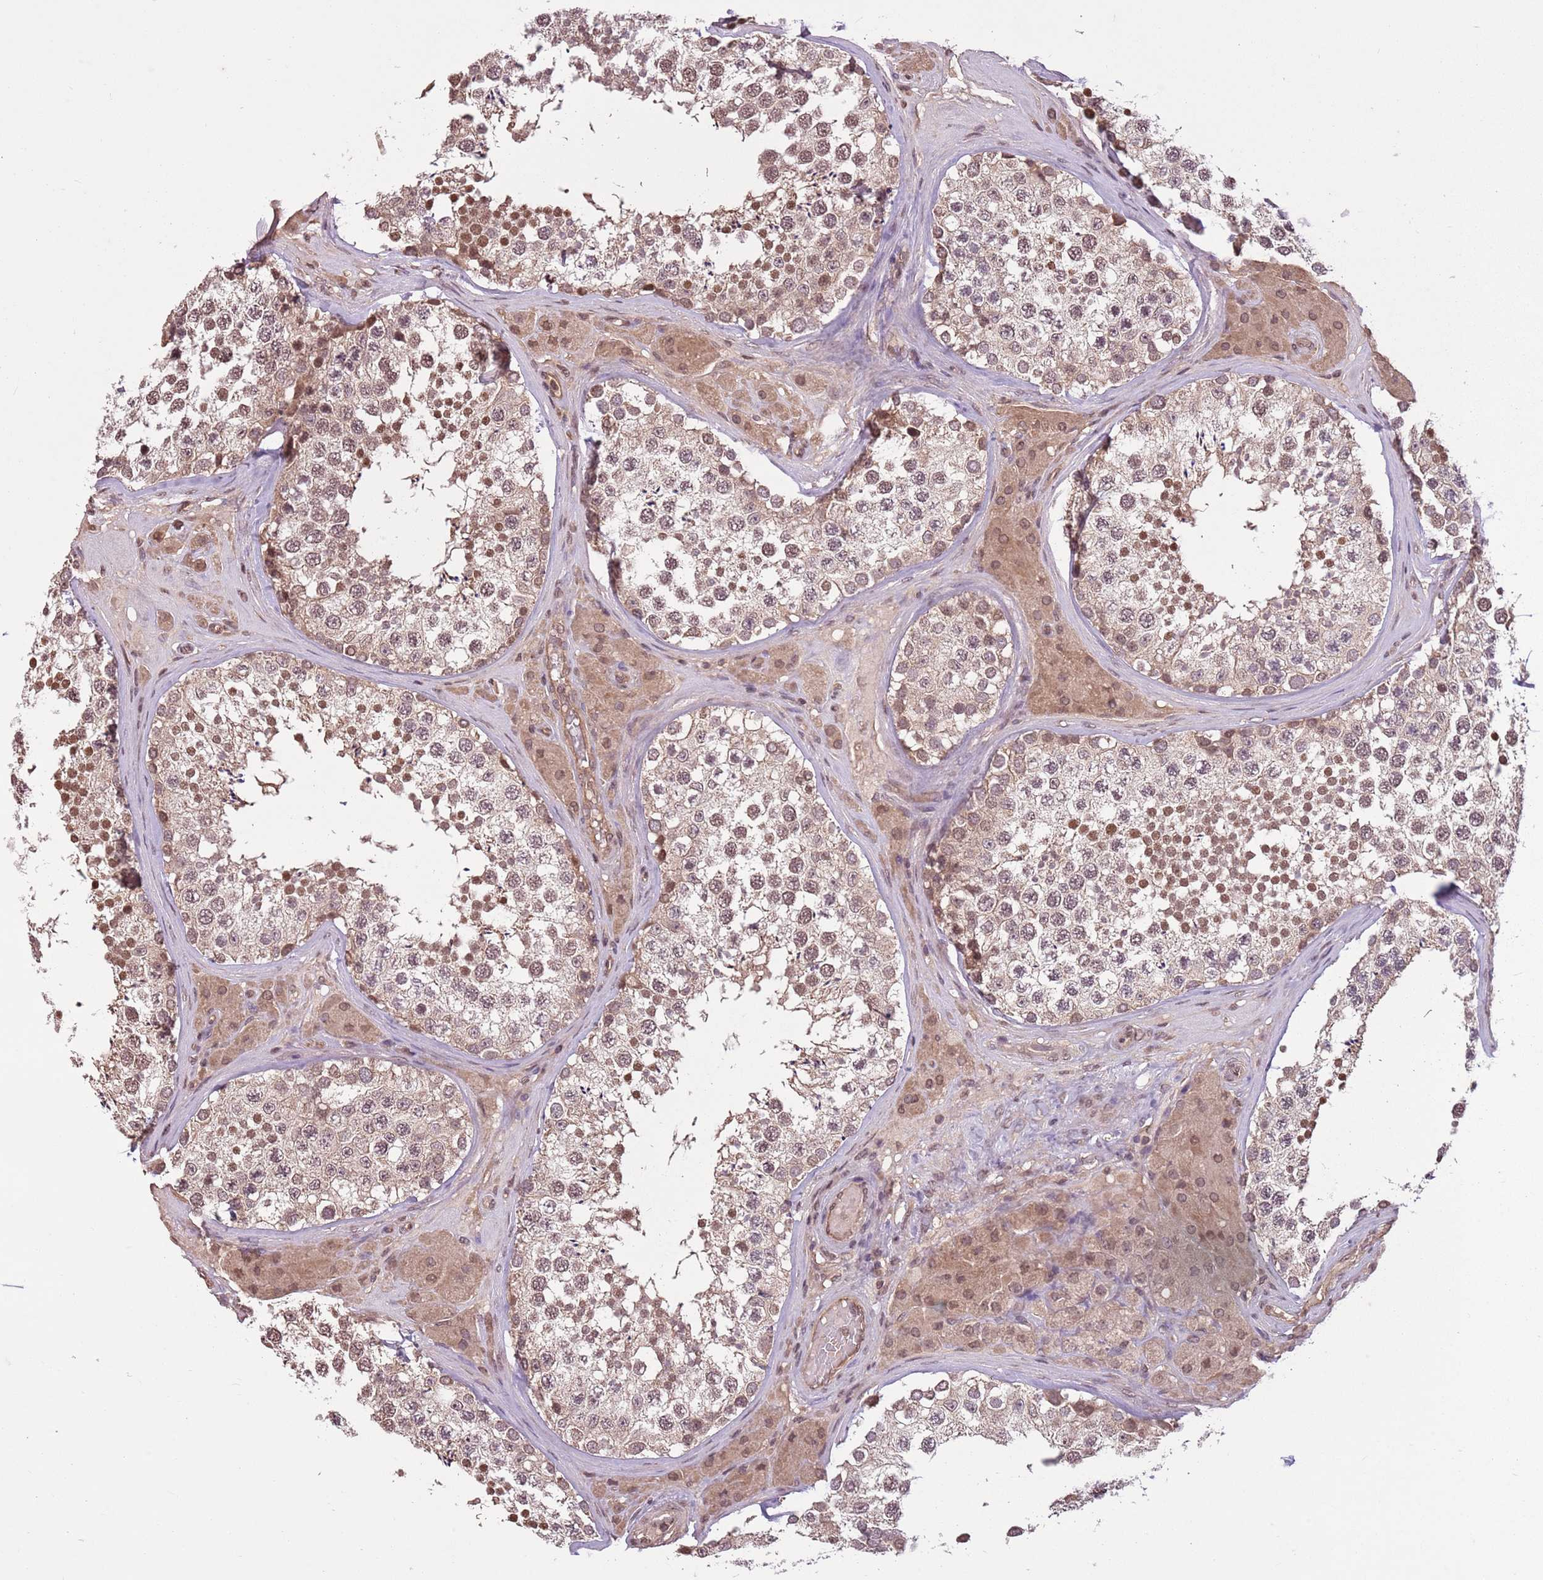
{"staining": {"intensity": "moderate", "quantity": "25%-75%", "location": "cytoplasmic/membranous,nuclear"}, "tissue": "testis", "cell_type": "Cells in seminiferous ducts", "image_type": "normal", "snomed": [{"axis": "morphology", "description": "Normal tissue, NOS"}, {"axis": "topography", "description": "Testis"}], "caption": "Cells in seminiferous ducts reveal moderate cytoplasmic/membranous,nuclear staining in approximately 25%-75% of cells in unremarkable testis. (IHC, brightfield microscopy, high magnification).", "gene": "CAPN9", "patient": {"sex": "male", "age": 46}}